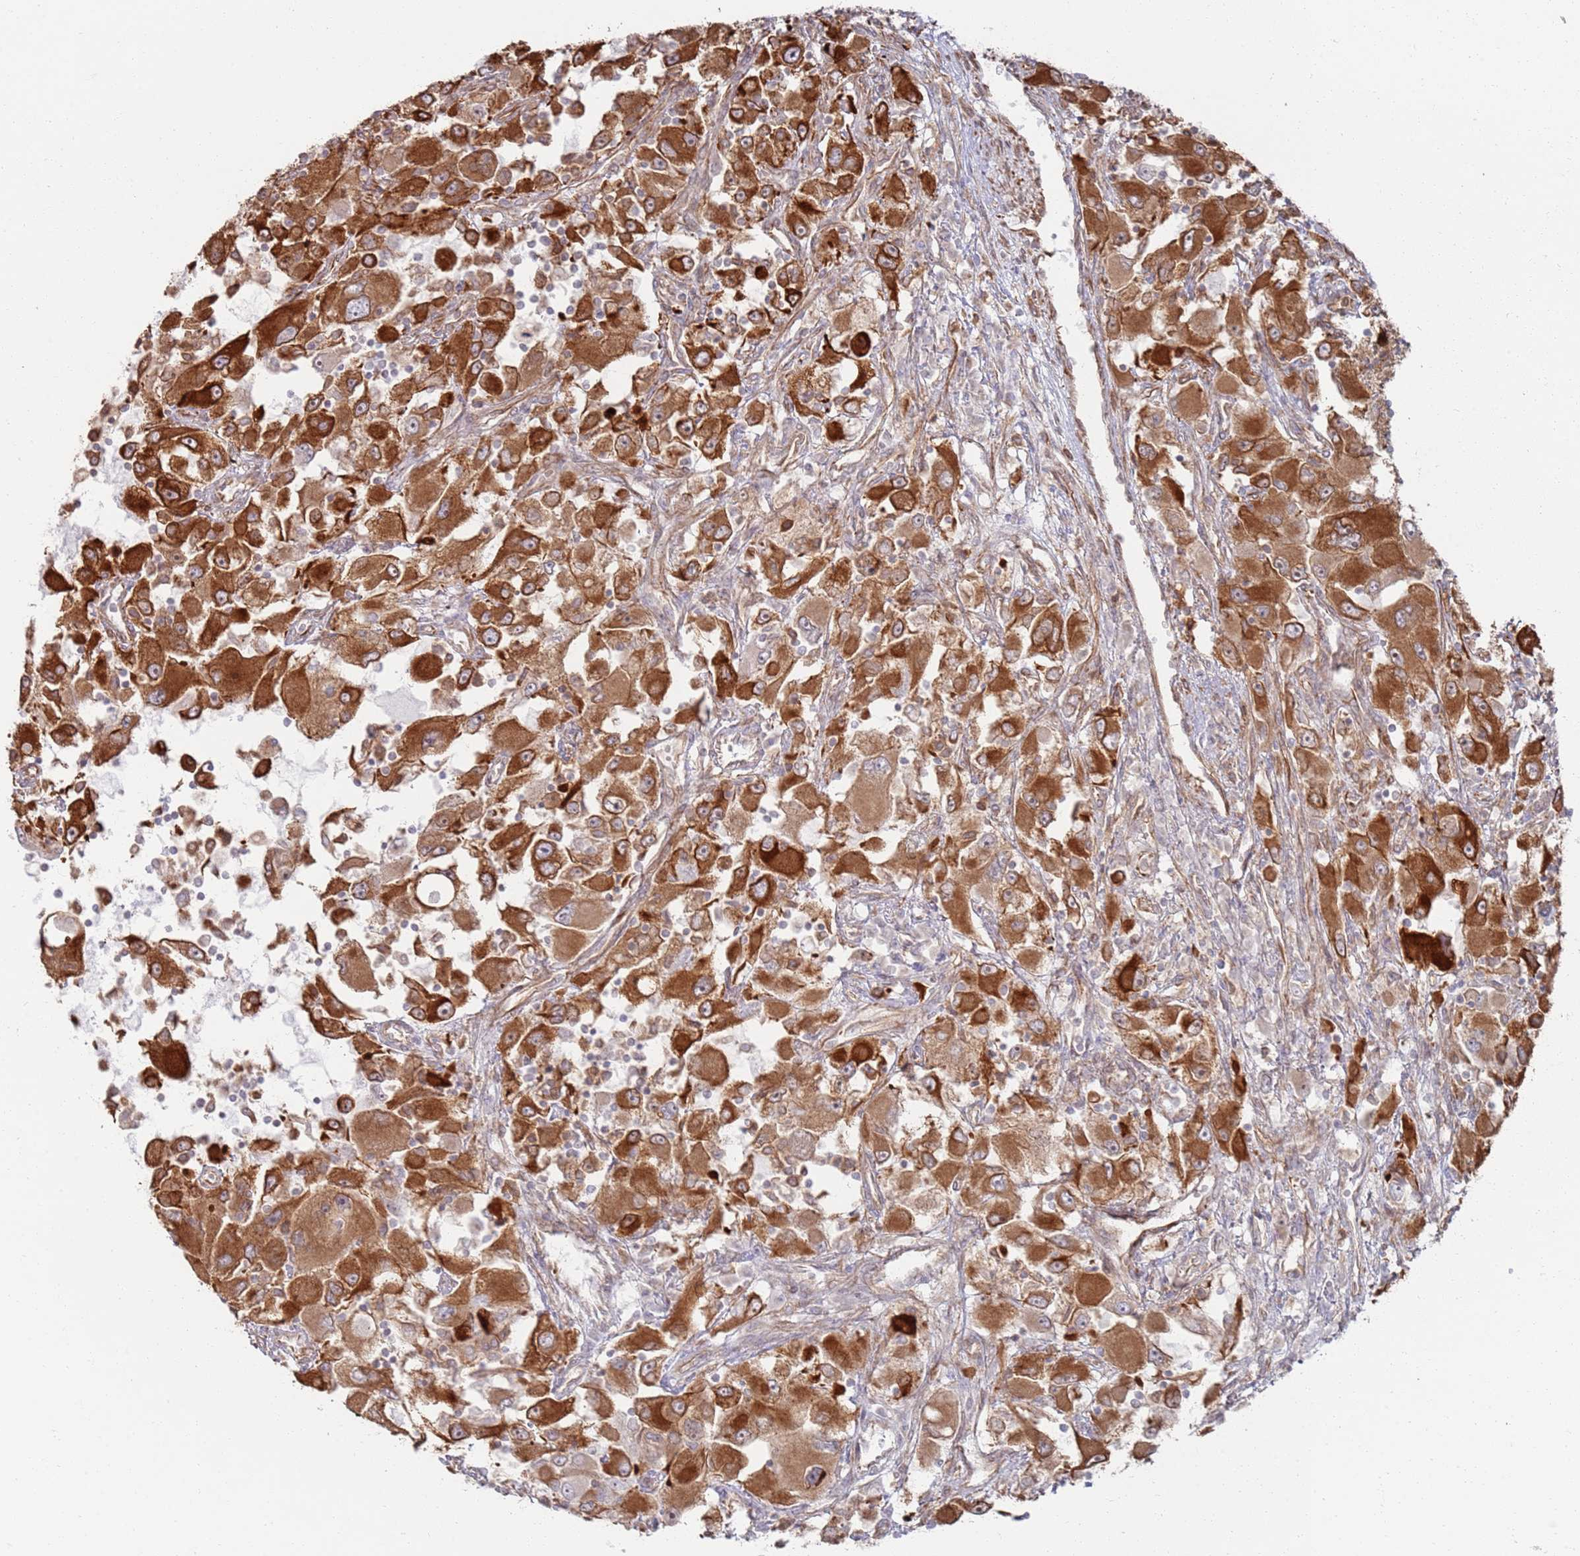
{"staining": {"intensity": "strong", "quantity": ">75%", "location": "cytoplasmic/membranous"}, "tissue": "renal cancer", "cell_type": "Tumor cells", "image_type": "cancer", "snomed": [{"axis": "morphology", "description": "Adenocarcinoma, NOS"}, {"axis": "topography", "description": "Kidney"}], "caption": "A brown stain labels strong cytoplasmic/membranous positivity of a protein in renal cancer tumor cells.", "gene": "PHF21A", "patient": {"sex": "female", "age": 52}}